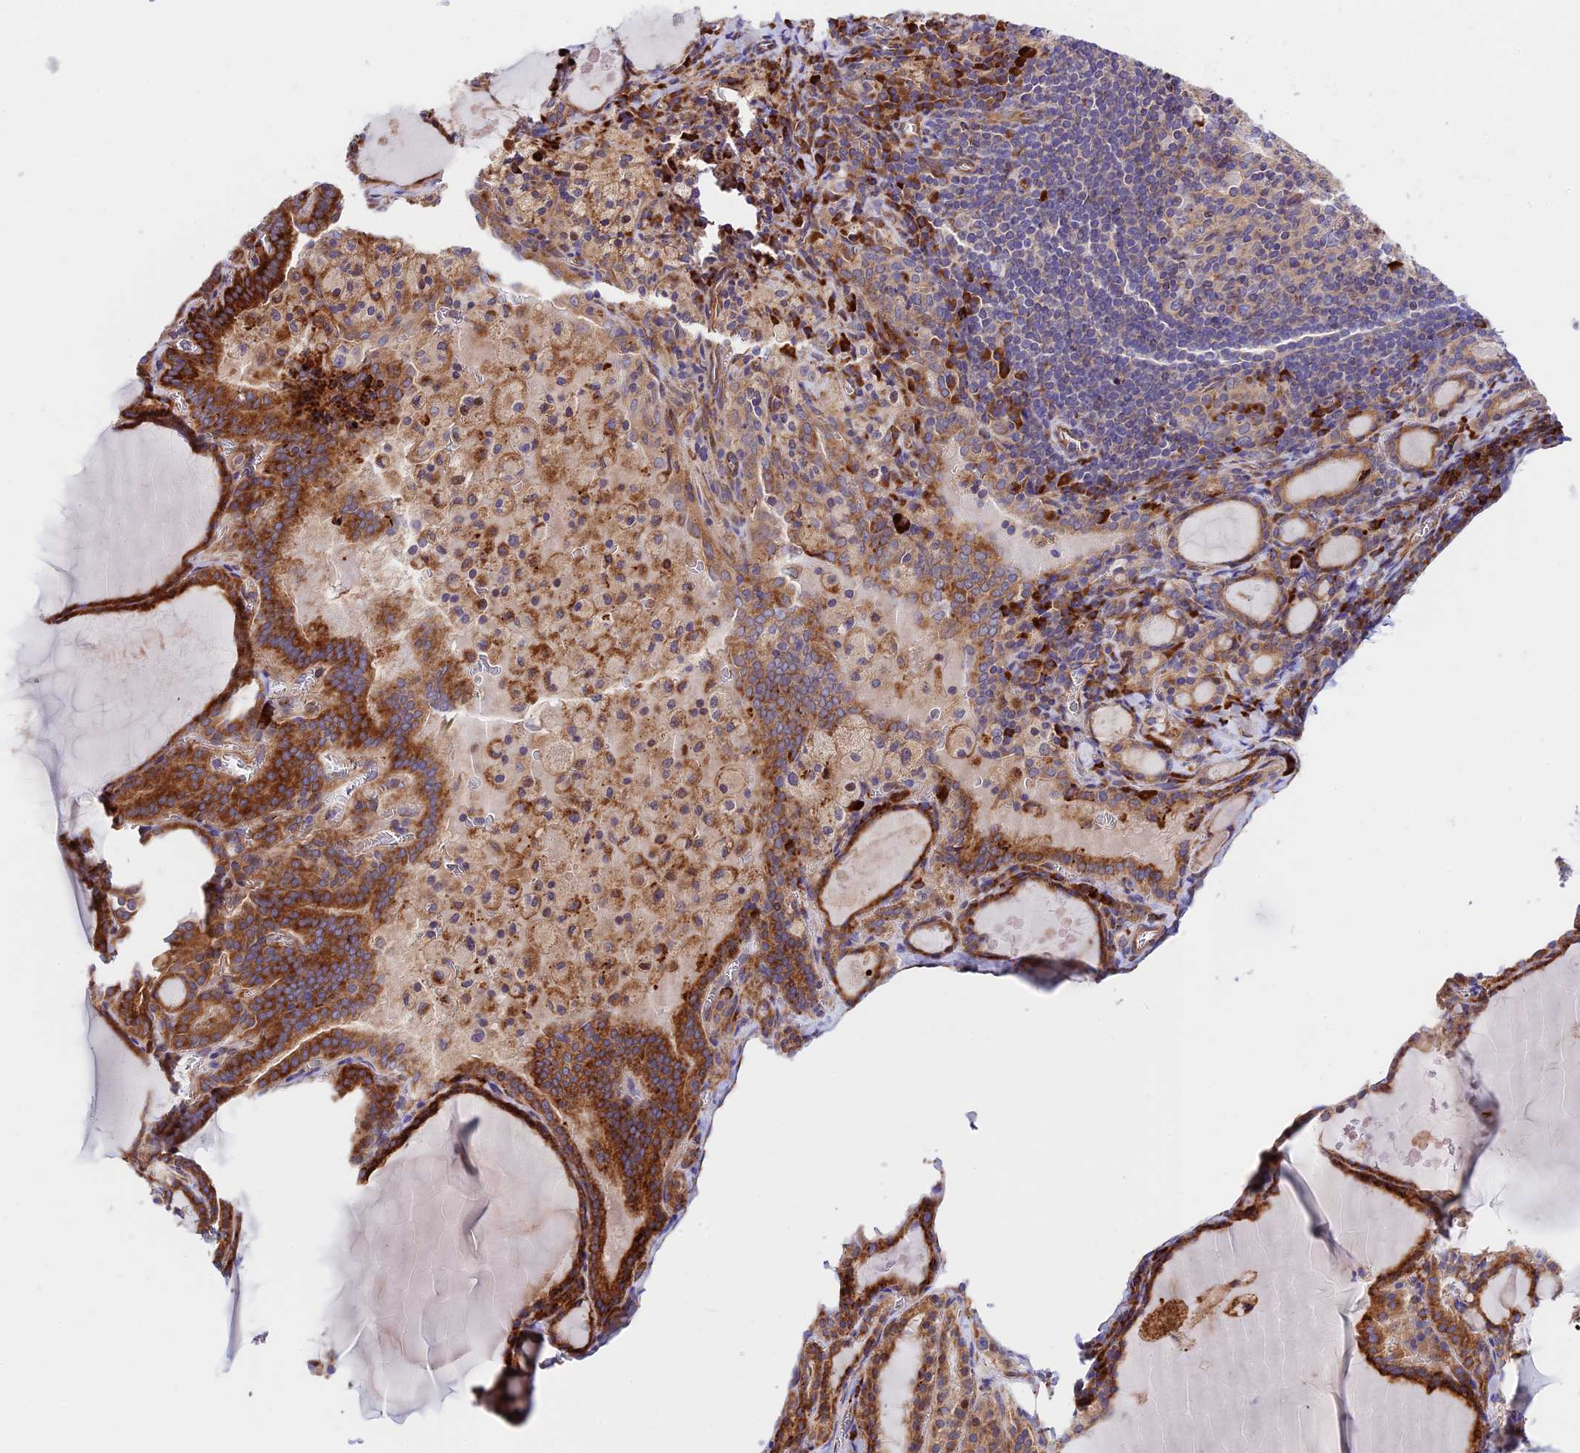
{"staining": {"intensity": "strong", "quantity": ">75%", "location": "cytoplasmic/membranous"}, "tissue": "thyroid gland", "cell_type": "Glandular cells", "image_type": "normal", "snomed": [{"axis": "morphology", "description": "Normal tissue, NOS"}, {"axis": "topography", "description": "Thyroid gland"}], "caption": "Immunohistochemical staining of unremarkable human thyroid gland reveals >75% levels of strong cytoplasmic/membranous protein staining in about >75% of glandular cells. Immunohistochemistry (ihc) stains the protein in brown and the nuclei are stained blue.", "gene": "VPS13C", "patient": {"sex": "male", "age": 56}}